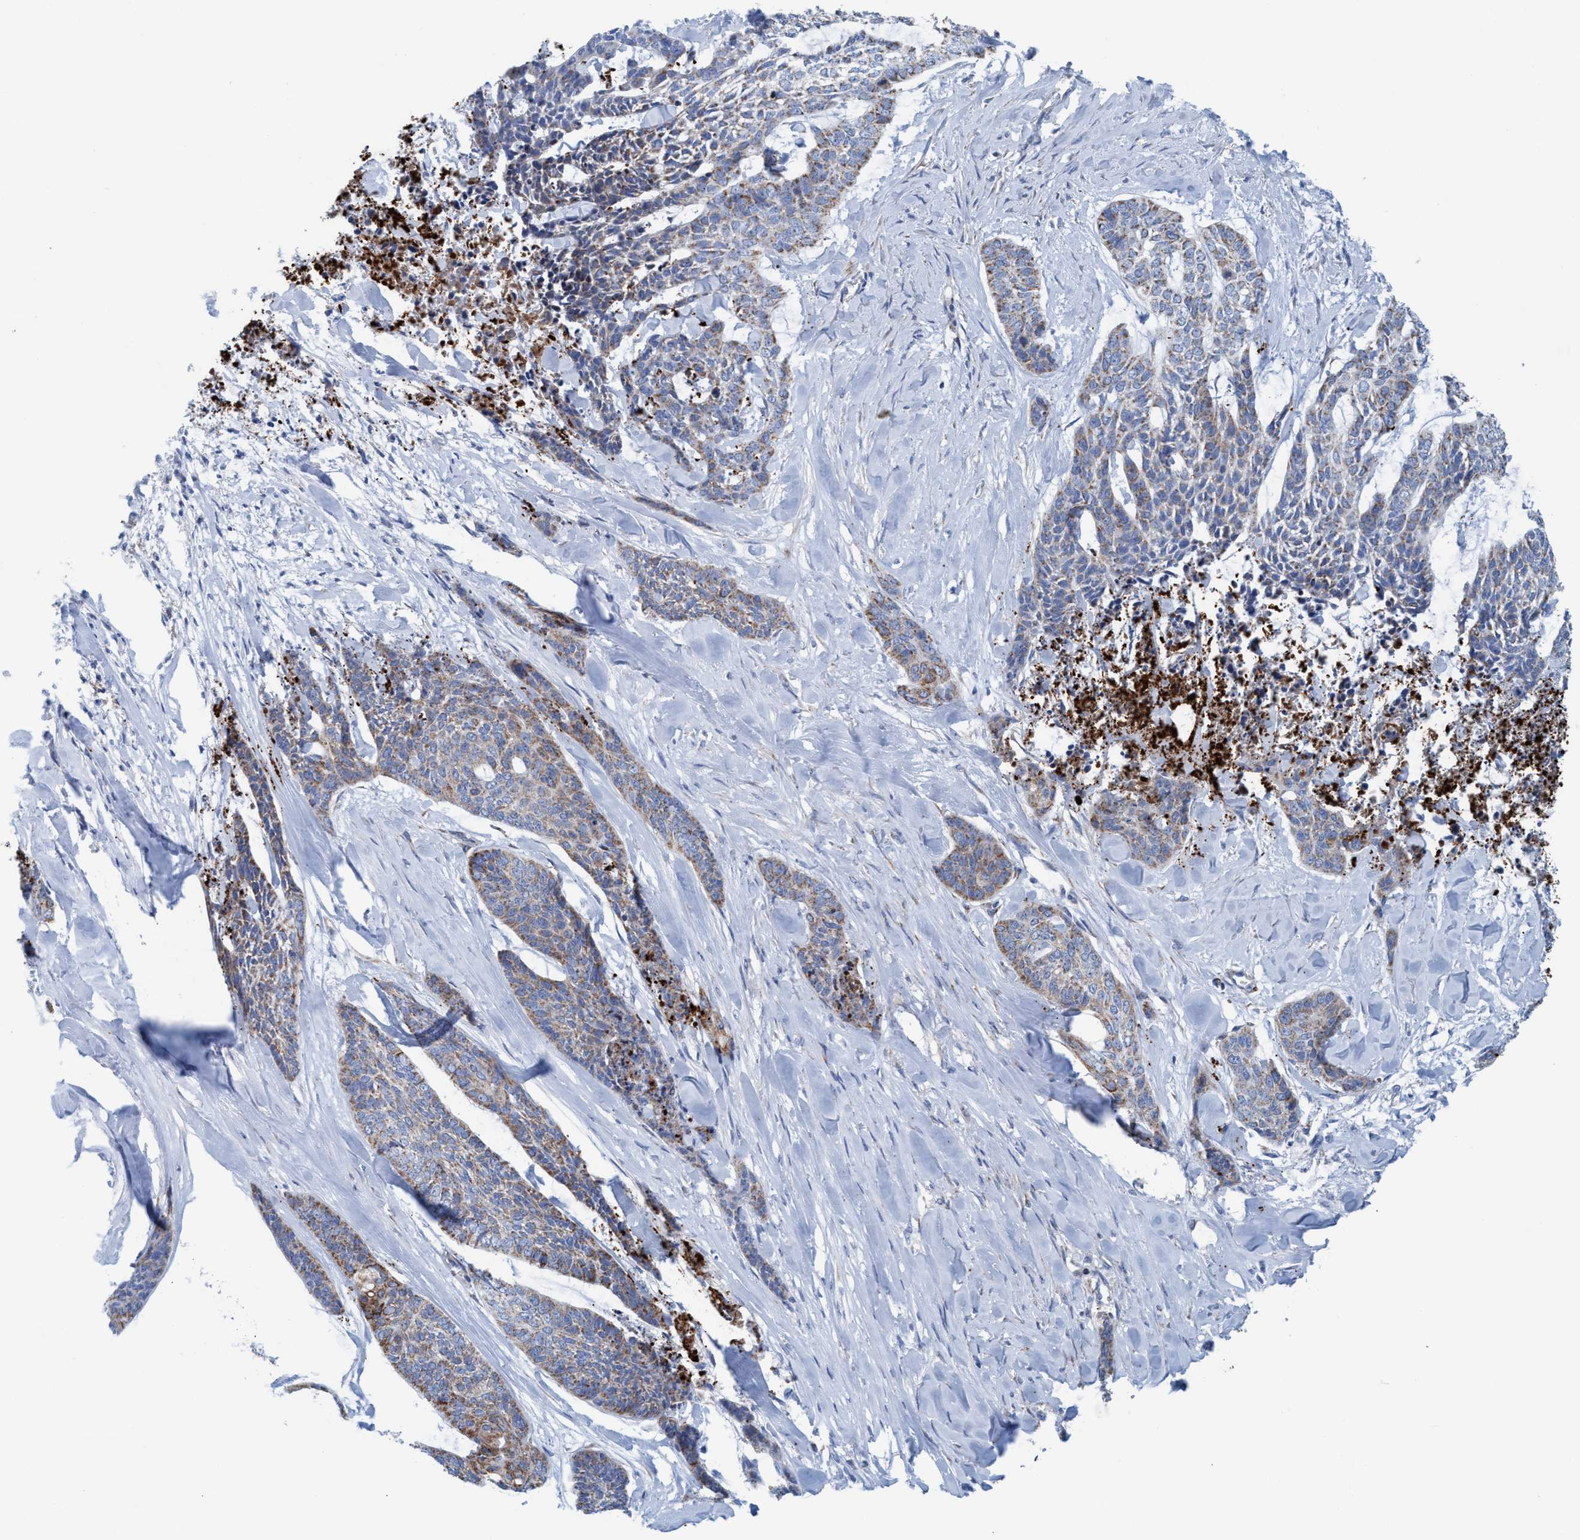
{"staining": {"intensity": "moderate", "quantity": "25%-75%", "location": "cytoplasmic/membranous"}, "tissue": "skin cancer", "cell_type": "Tumor cells", "image_type": "cancer", "snomed": [{"axis": "morphology", "description": "Basal cell carcinoma"}, {"axis": "topography", "description": "Skin"}], "caption": "Moderate cytoplasmic/membranous expression for a protein is identified in about 25%-75% of tumor cells of skin cancer using IHC.", "gene": "GGA3", "patient": {"sex": "female", "age": 64}}